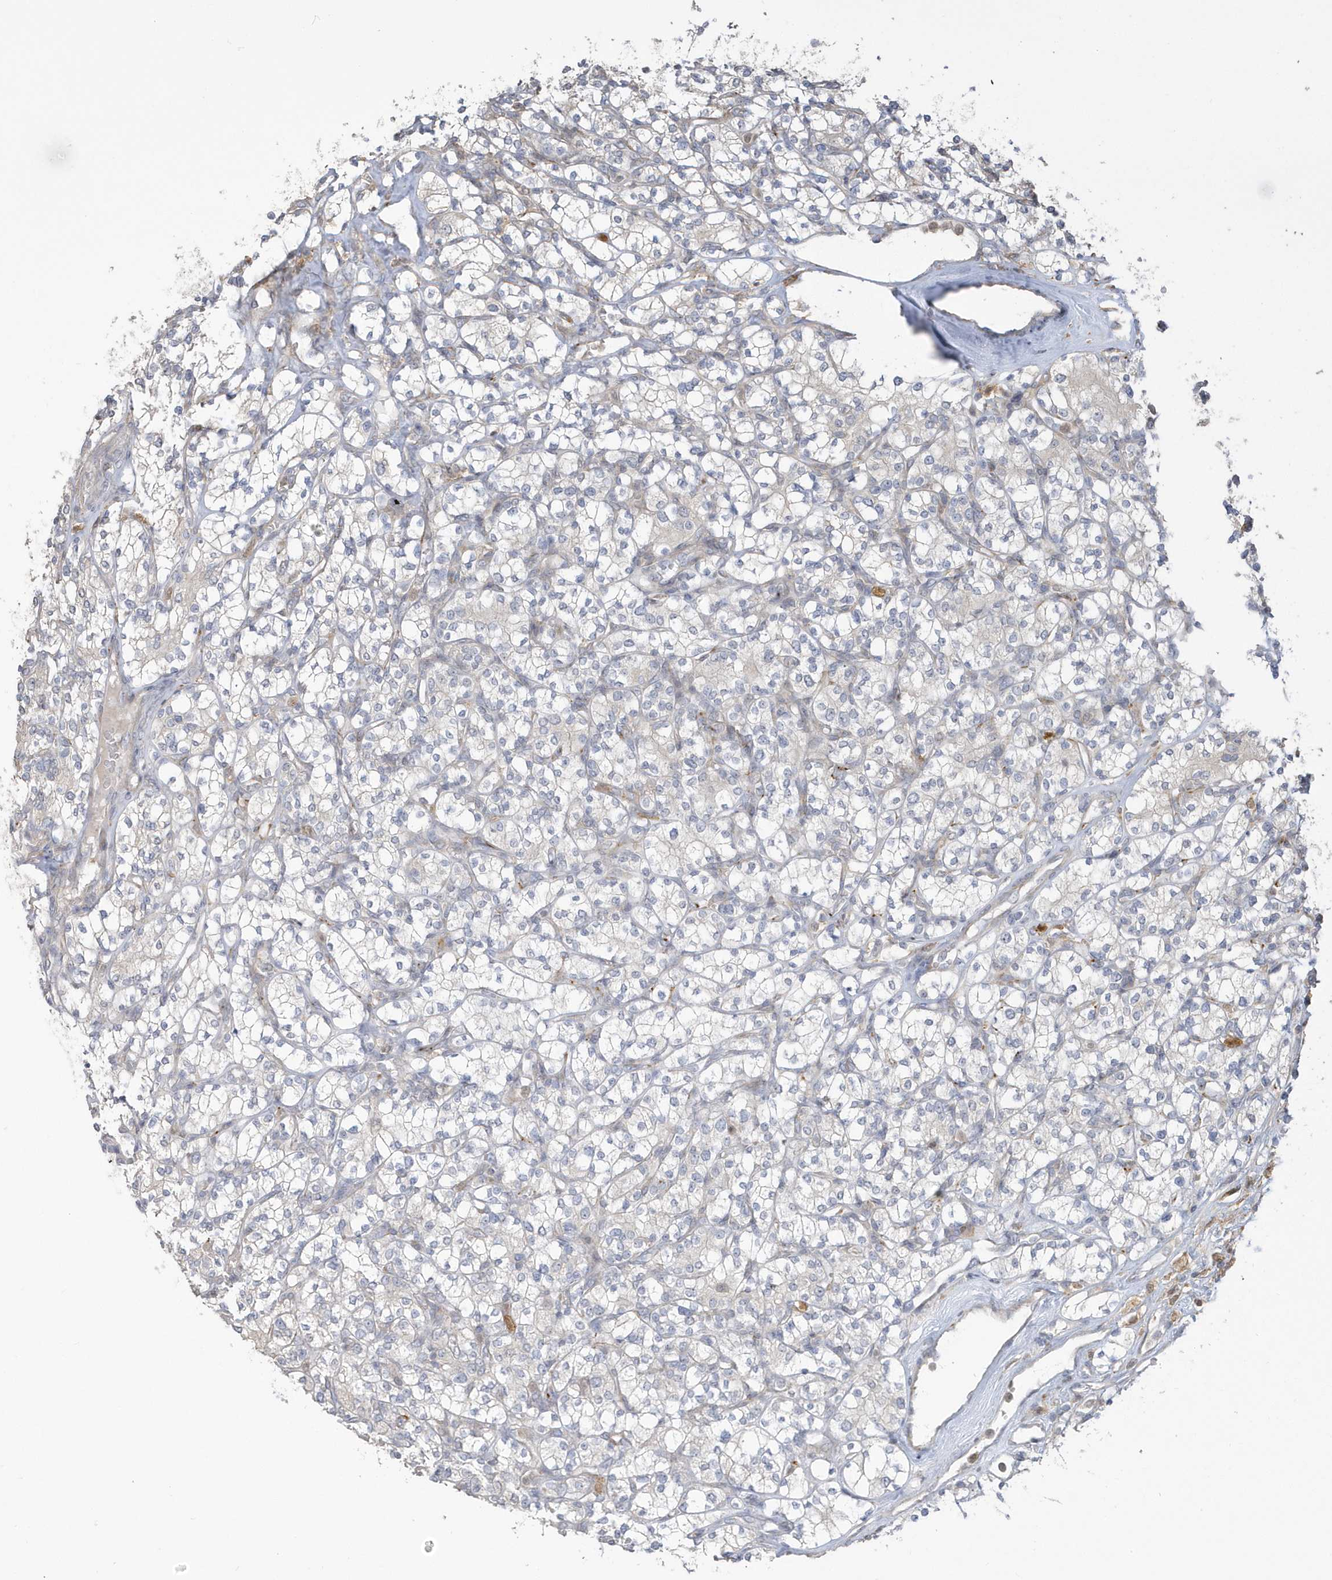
{"staining": {"intensity": "negative", "quantity": "none", "location": "none"}, "tissue": "renal cancer", "cell_type": "Tumor cells", "image_type": "cancer", "snomed": [{"axis": "morphology", "description": "Adenocarcinoma, NOS"}, {"axis": "topography", "description": "Kidney"}], "caption": "Tumor cells show no significant positivity in renal cancer.", "gene": "NAF1", "patient": {"sex": "male", "age": 77}}